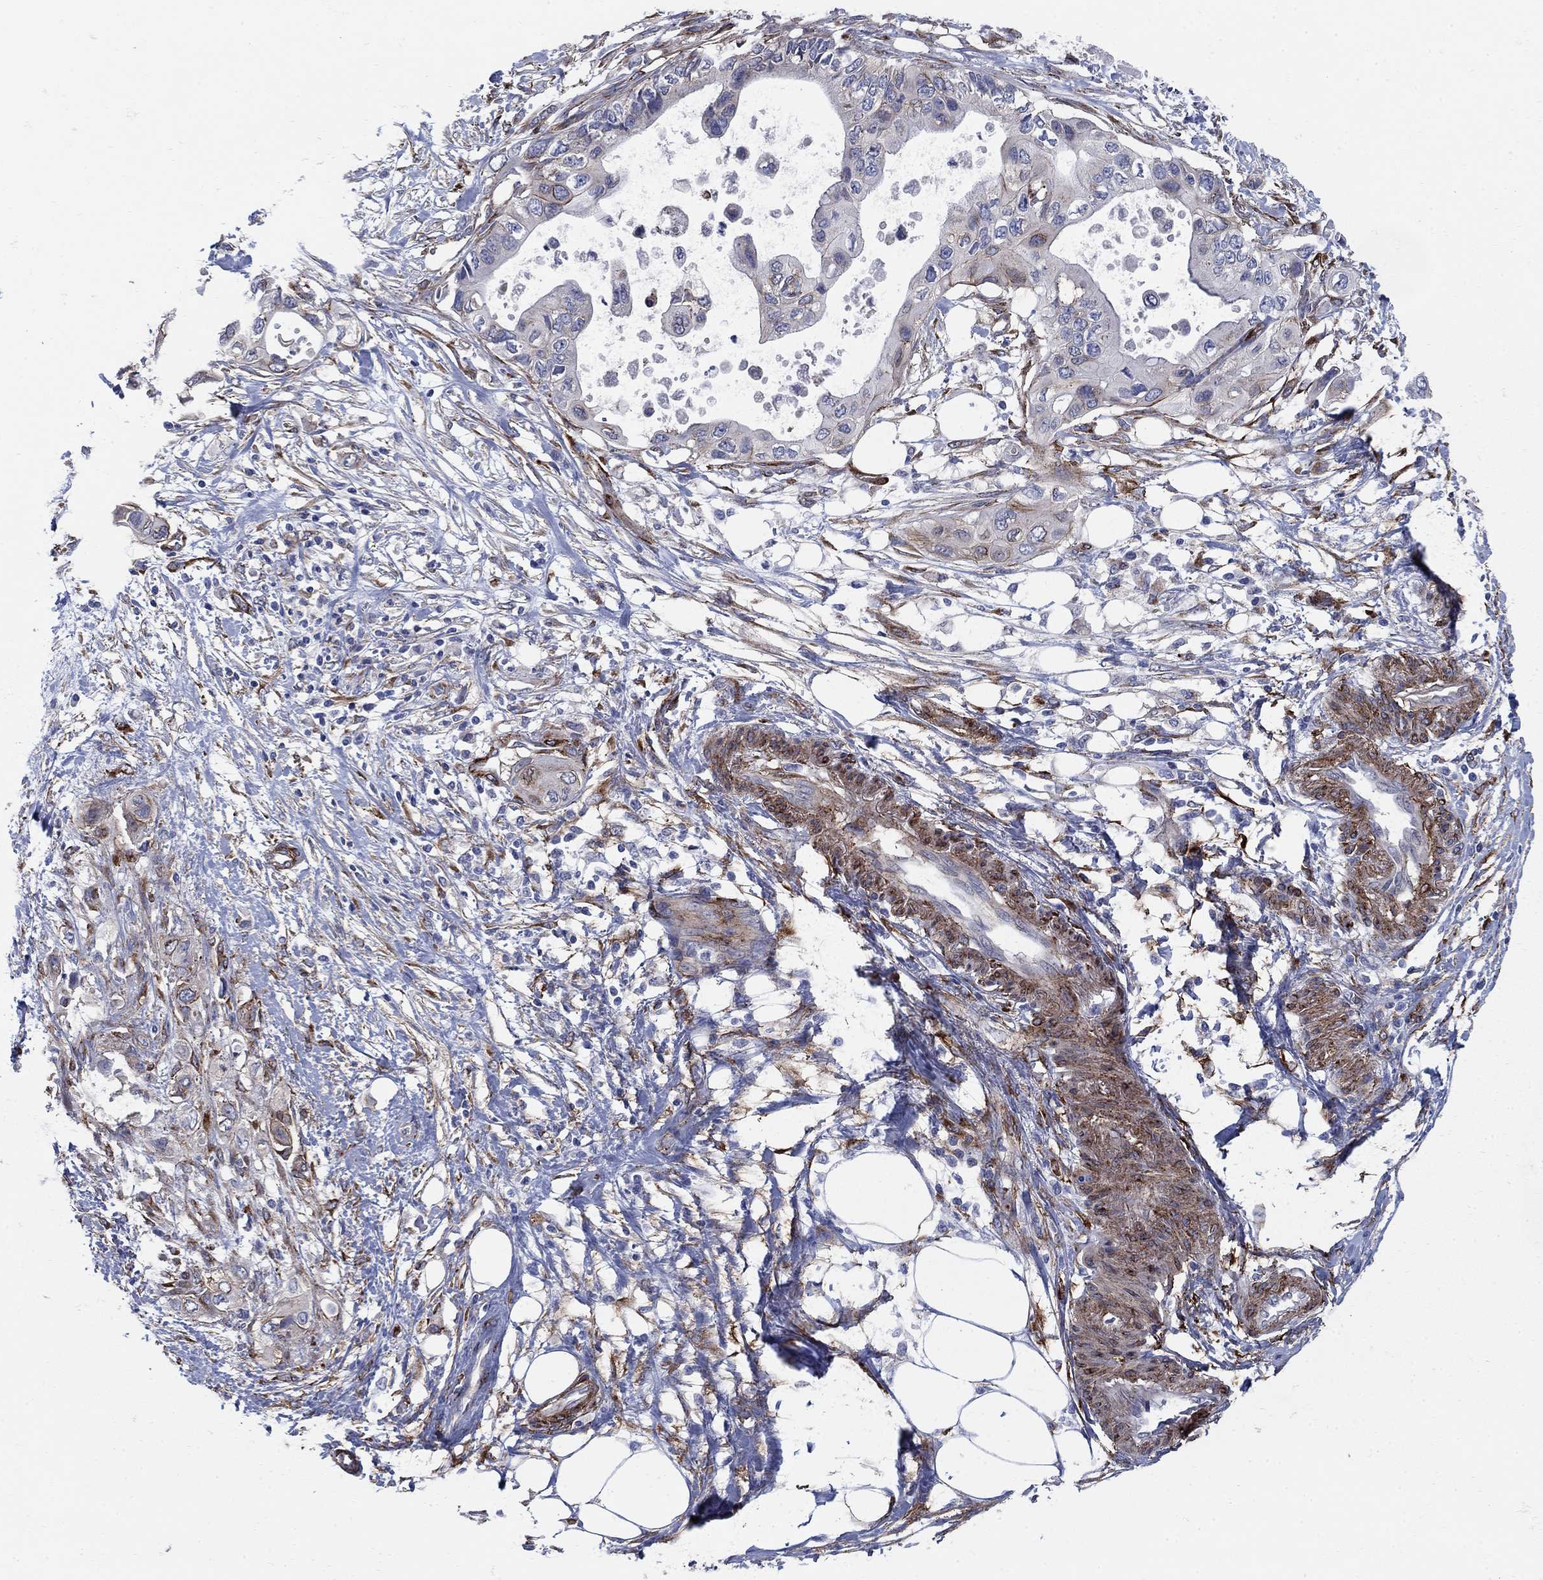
{"staining": {"intensity": "negative", "quantity": "none", "location": "none"}, "tissue": "pancreatic cancer", "cell_type": "Tumor cells", "image_type": "cancer", "snomed": [{"axis": "morphology", "description": "Adenocarcinoma, NOS"}, {"axis": "topography", "description": "Pancreas"}], "caption": "Tumor cells show no significant protein positivity in pancreatic cancer (adenocarcinoma).", "gene": "SEPTIN8", "patient": {"sex": "female", "age": 63}}